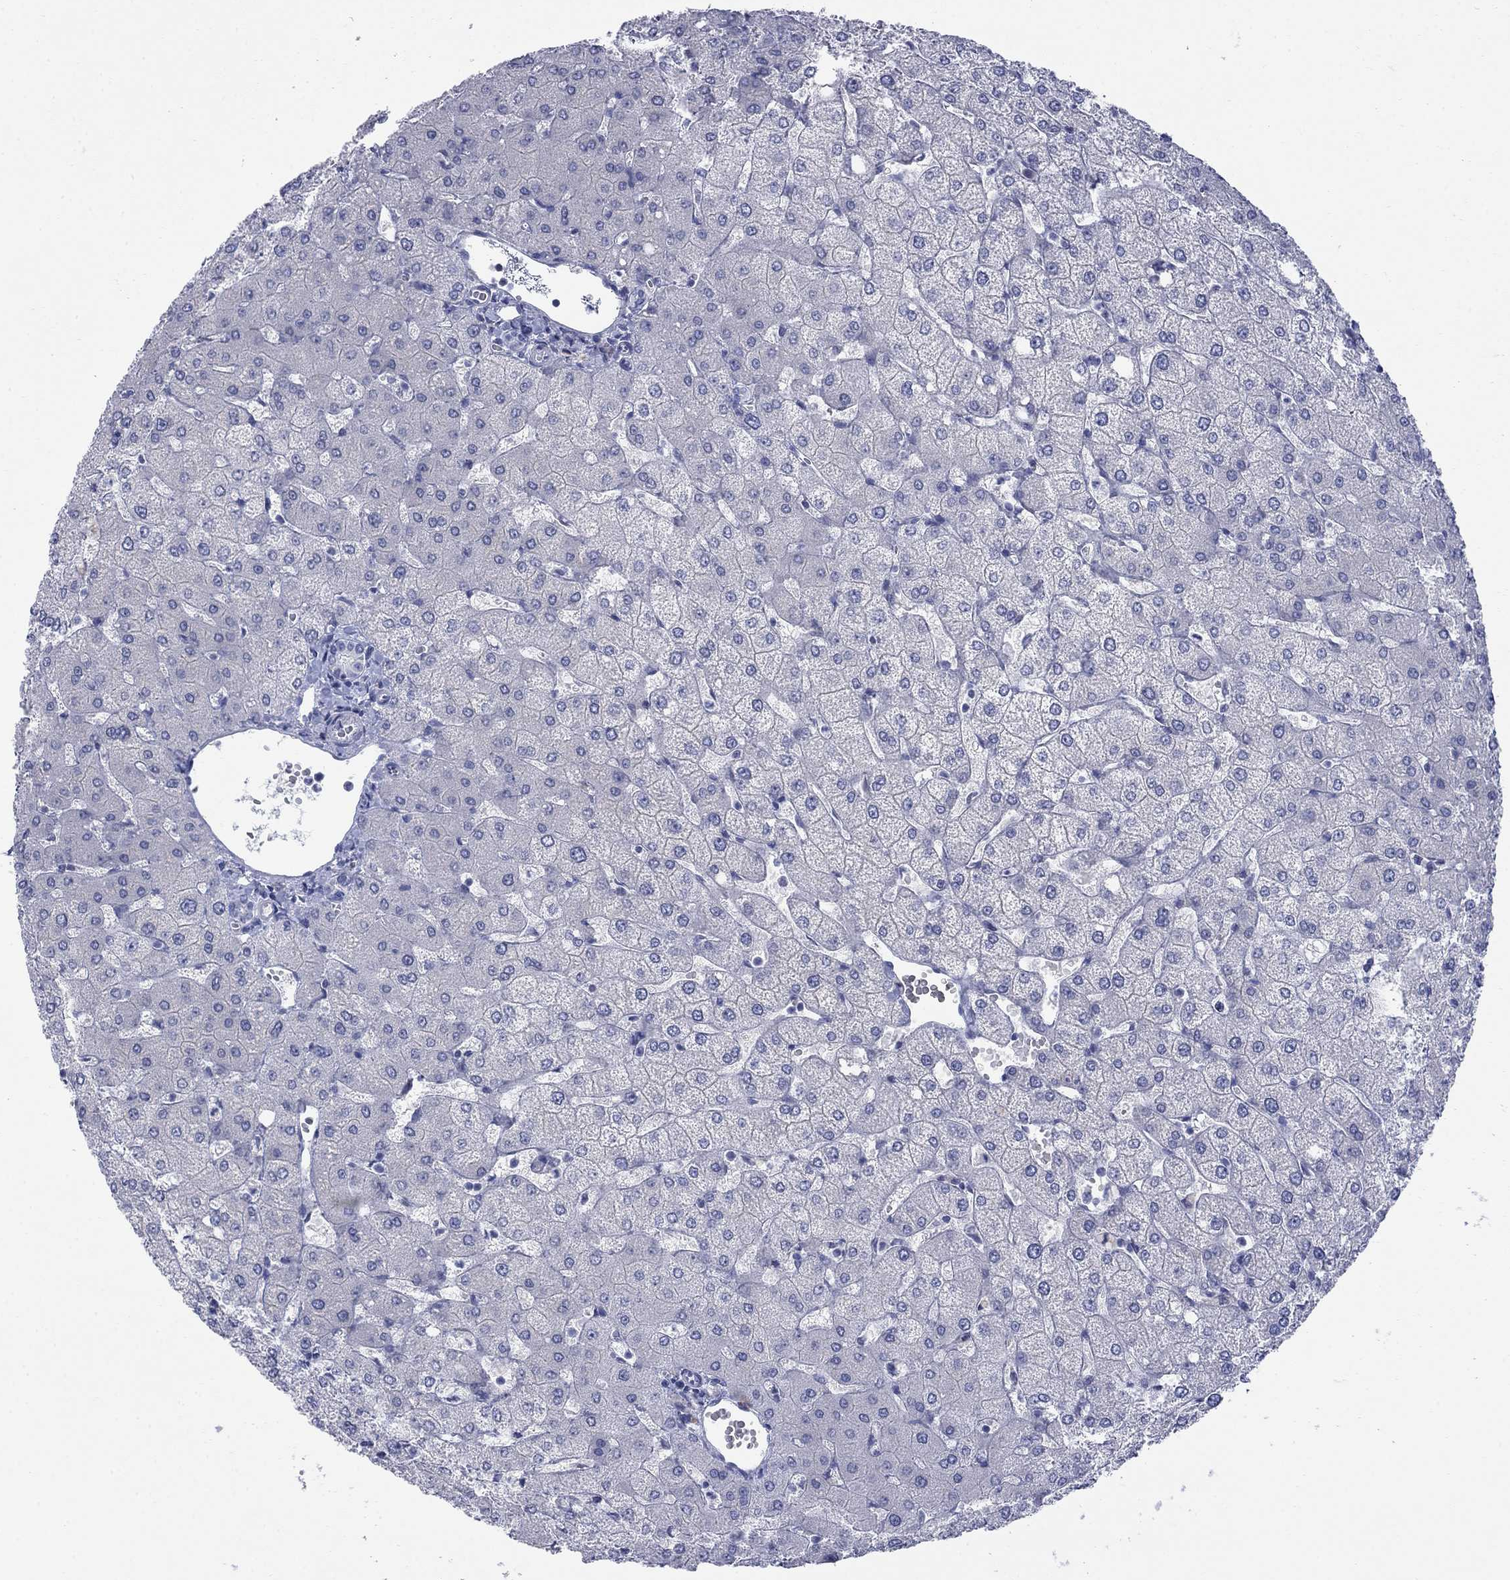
{"staining": {"intensity": "negative", "quantity": "none", "location": "none"}, "tissue": "liver", "cell_type": "Cholangiocytes", "image_type": "normal", "snomed": [{"axis": "morphology", "description": "Normal tissue, NOS"}, {"axis": "topography", "description": "Liver"}], "caption": "Human liver stained for a protein using immunohistochemistry (IHC) exhibits no staining in cholangiocytes.", "gene": "IGF2BP3", "patient": {"sex": "female", "age": 54}}